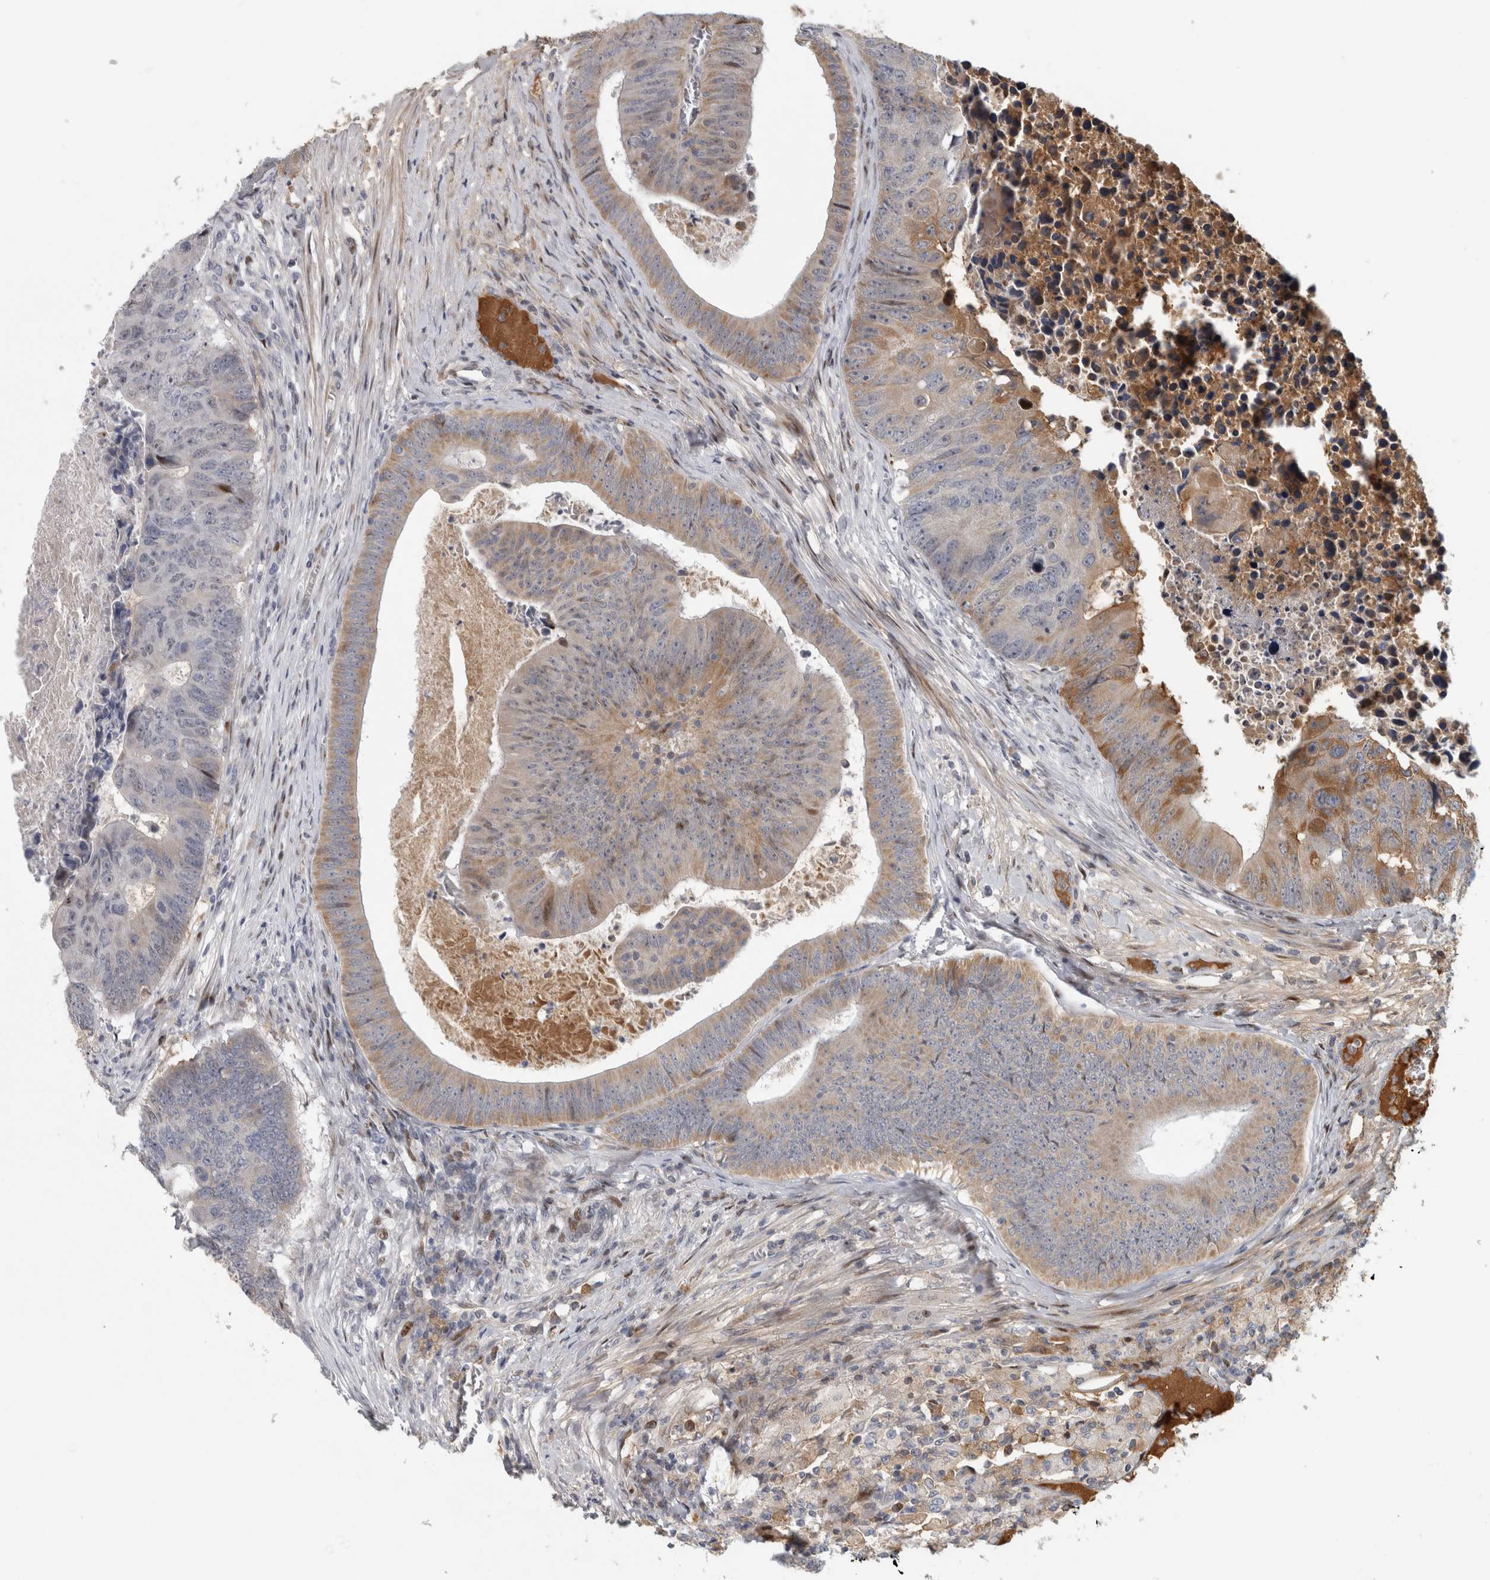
{"staining": {"intensity": "moderate", "quantity": "<25%", "location": "cytoplasmic/membranous"}, "tissue": "colorectal cancer", "cell_type": "Tumor cells", "image_type": "cancer", "snomed": [{"axis": "morphology", "description": "Adenocarcinoma, NOS"}, {"axis": "topography", "description": "Colon"}], "caption": "An image of human adenocarcinoma (colorectal) stained for a protein reveals moderate cytoplasmic/membranous brown staining in tumor cells. The protein of interest is stained brown, and the nuclei are stained in blue (DAB IHC with brightfield microscopy, high magnification).", "gene": "RBM48", "patient": {"sex": "male", "age": 87}}